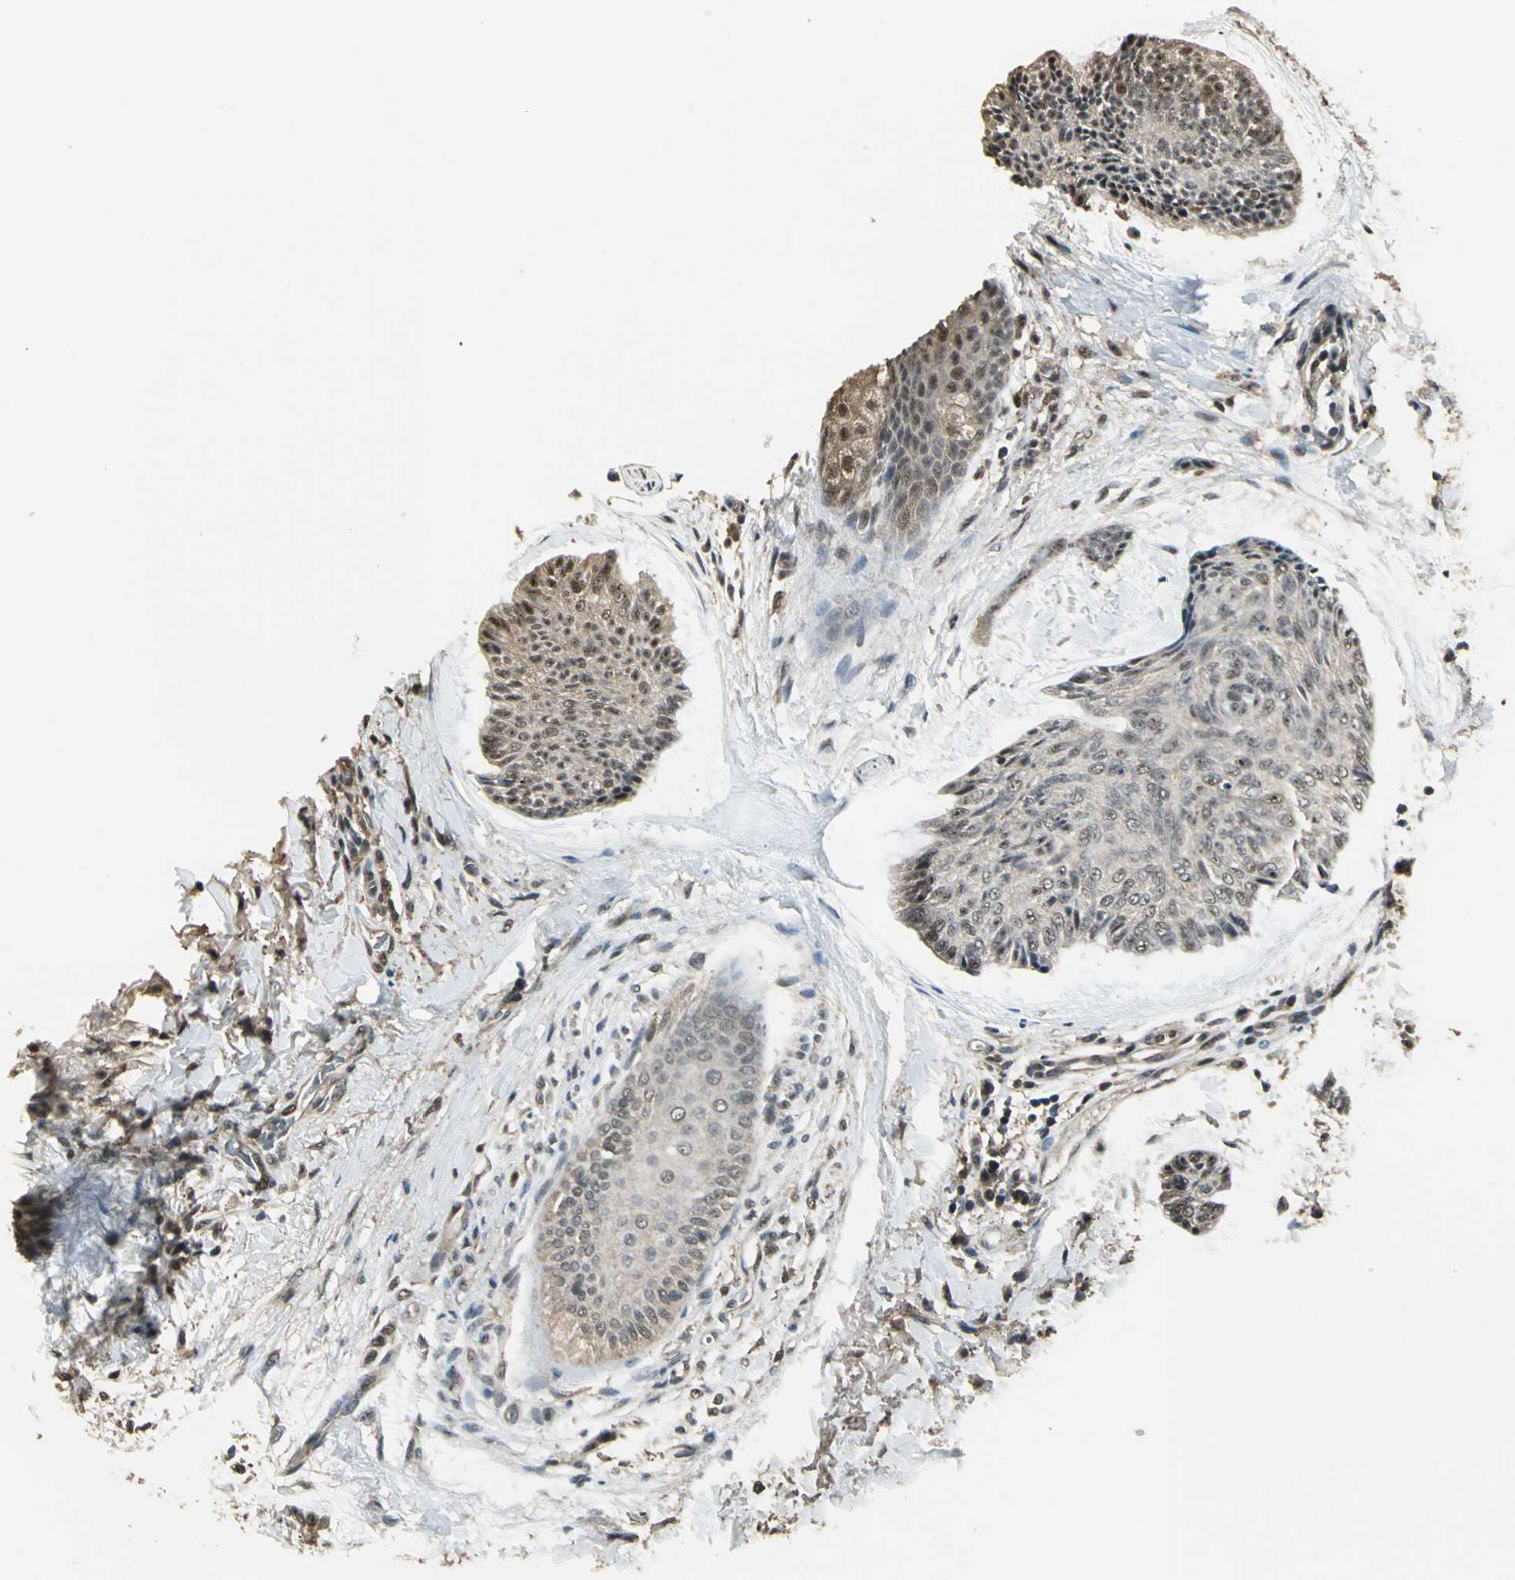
{"staining": {"intensity": "weak", "quantity": "<25%", "location": "cytoplasmic/membranous"}, "tissue": "skin cancer", "cell_type": "Tumor cells", "image_type": "cancer", "snomed": [{"axis": "morphology", "description": "Normal tissue, NOS"}, {"axis": "morphology", "description": "Basal cell carcinoma"}, {"axis": "topography", "description": "Skin"}], "caption": "DAB (3,3'-diaminobenzidine) immunohistochemical staining of human skin cancer displays no significant expression in tumor cells.", "gene": "UCHL5", "patient": {"sex": "female", "age": 71}}